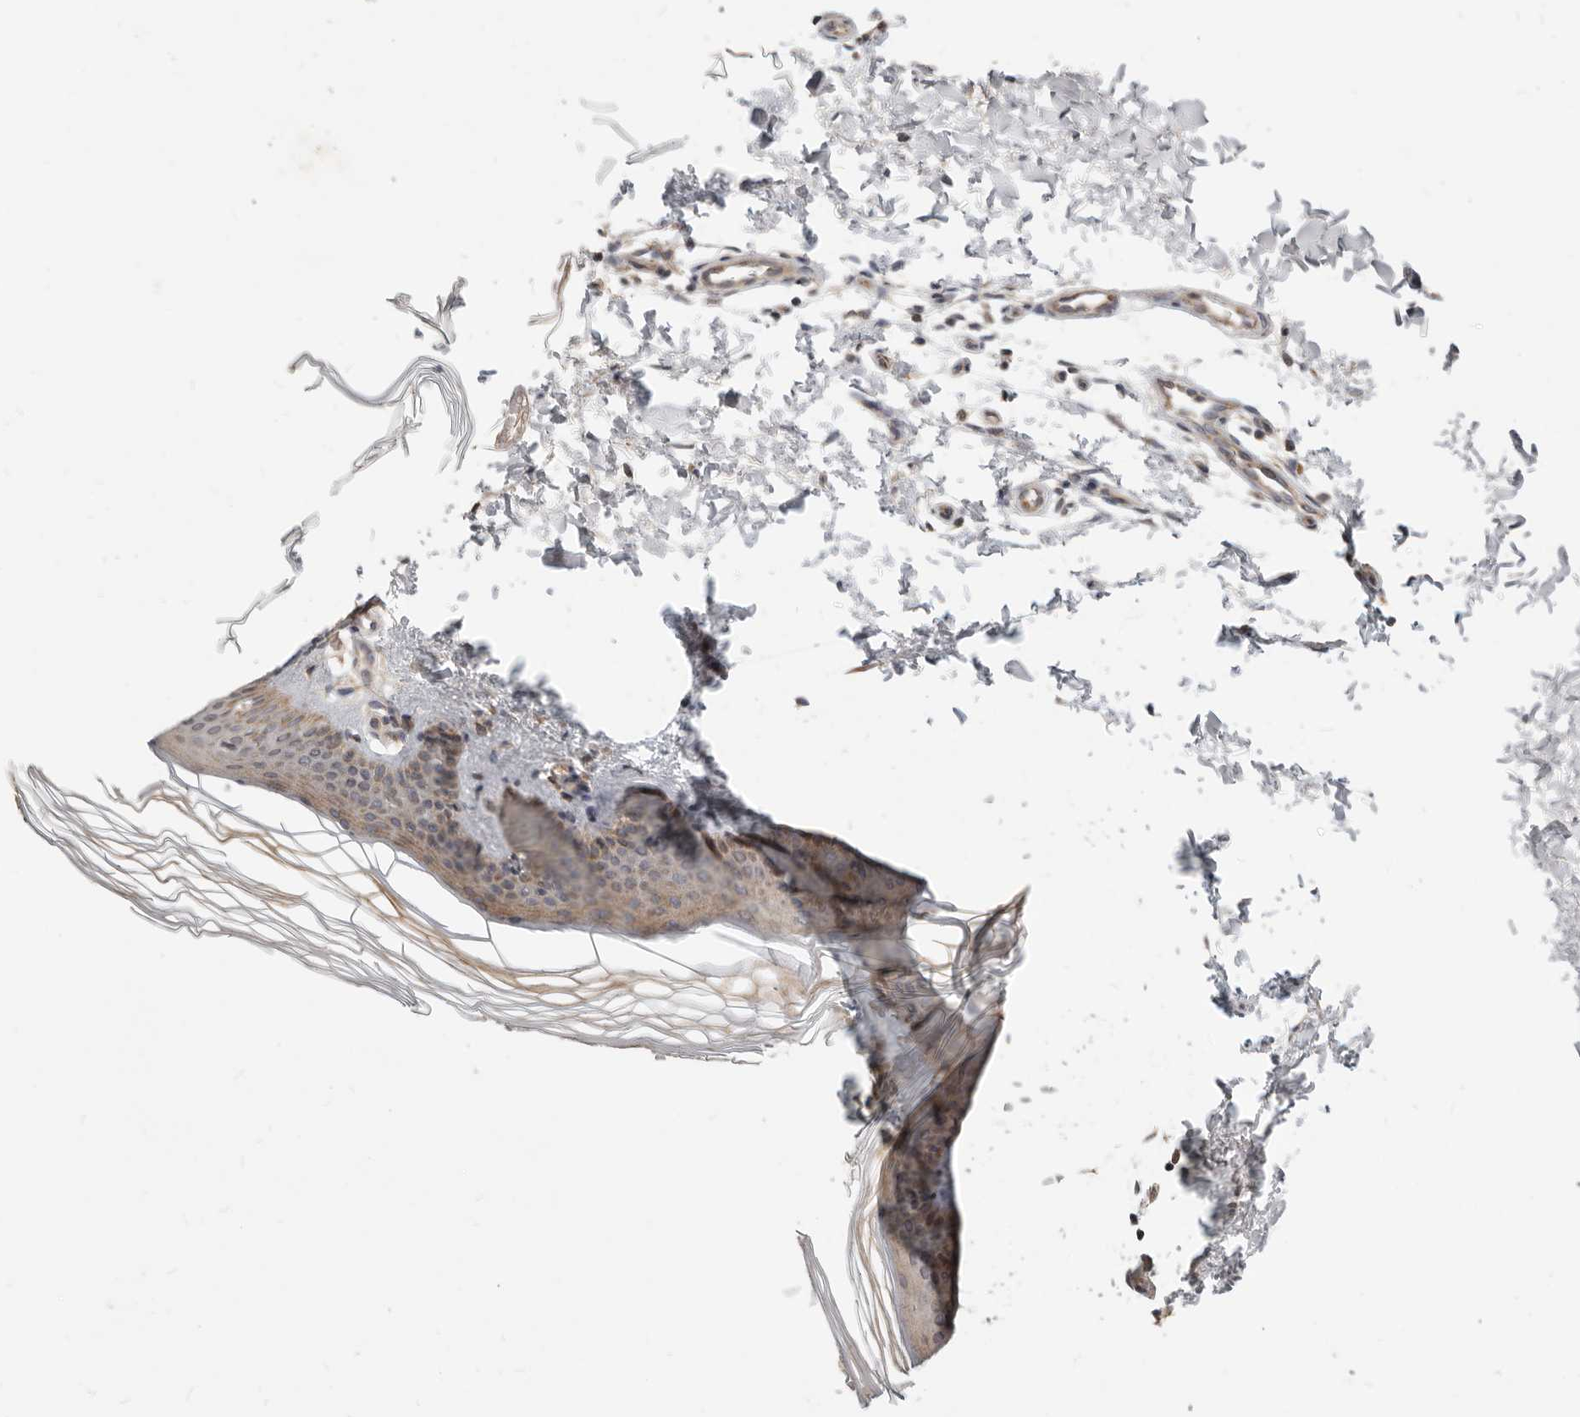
{"staining": {"intensity": "weak", "quantity": ">75%", "location": "cytoplasmic/membranous"}, "tissue": "skin", "cell_type": "Fibroblasts", "image_type": "normal", "snomed": [{"axis": "morphology", "description": "Normal tissue, NOS"}, {"axis": "topography", "description": "Skin"}], "caption": "High-power microscopy captured an immunohistochemistry (IHC) photomicrograph of normal skin, revealing weak cytoplasmic/membranous staining in approximately >75% of fibroblasts. The staining is performed using DAB (3,3'-diaminobenzidine) brown chromogen to label protein expression. The nuclei are counter-stained blue using hematoxylin.", "gene": "NPY4R2", "patient": {"sex": "female", "age": 27}}